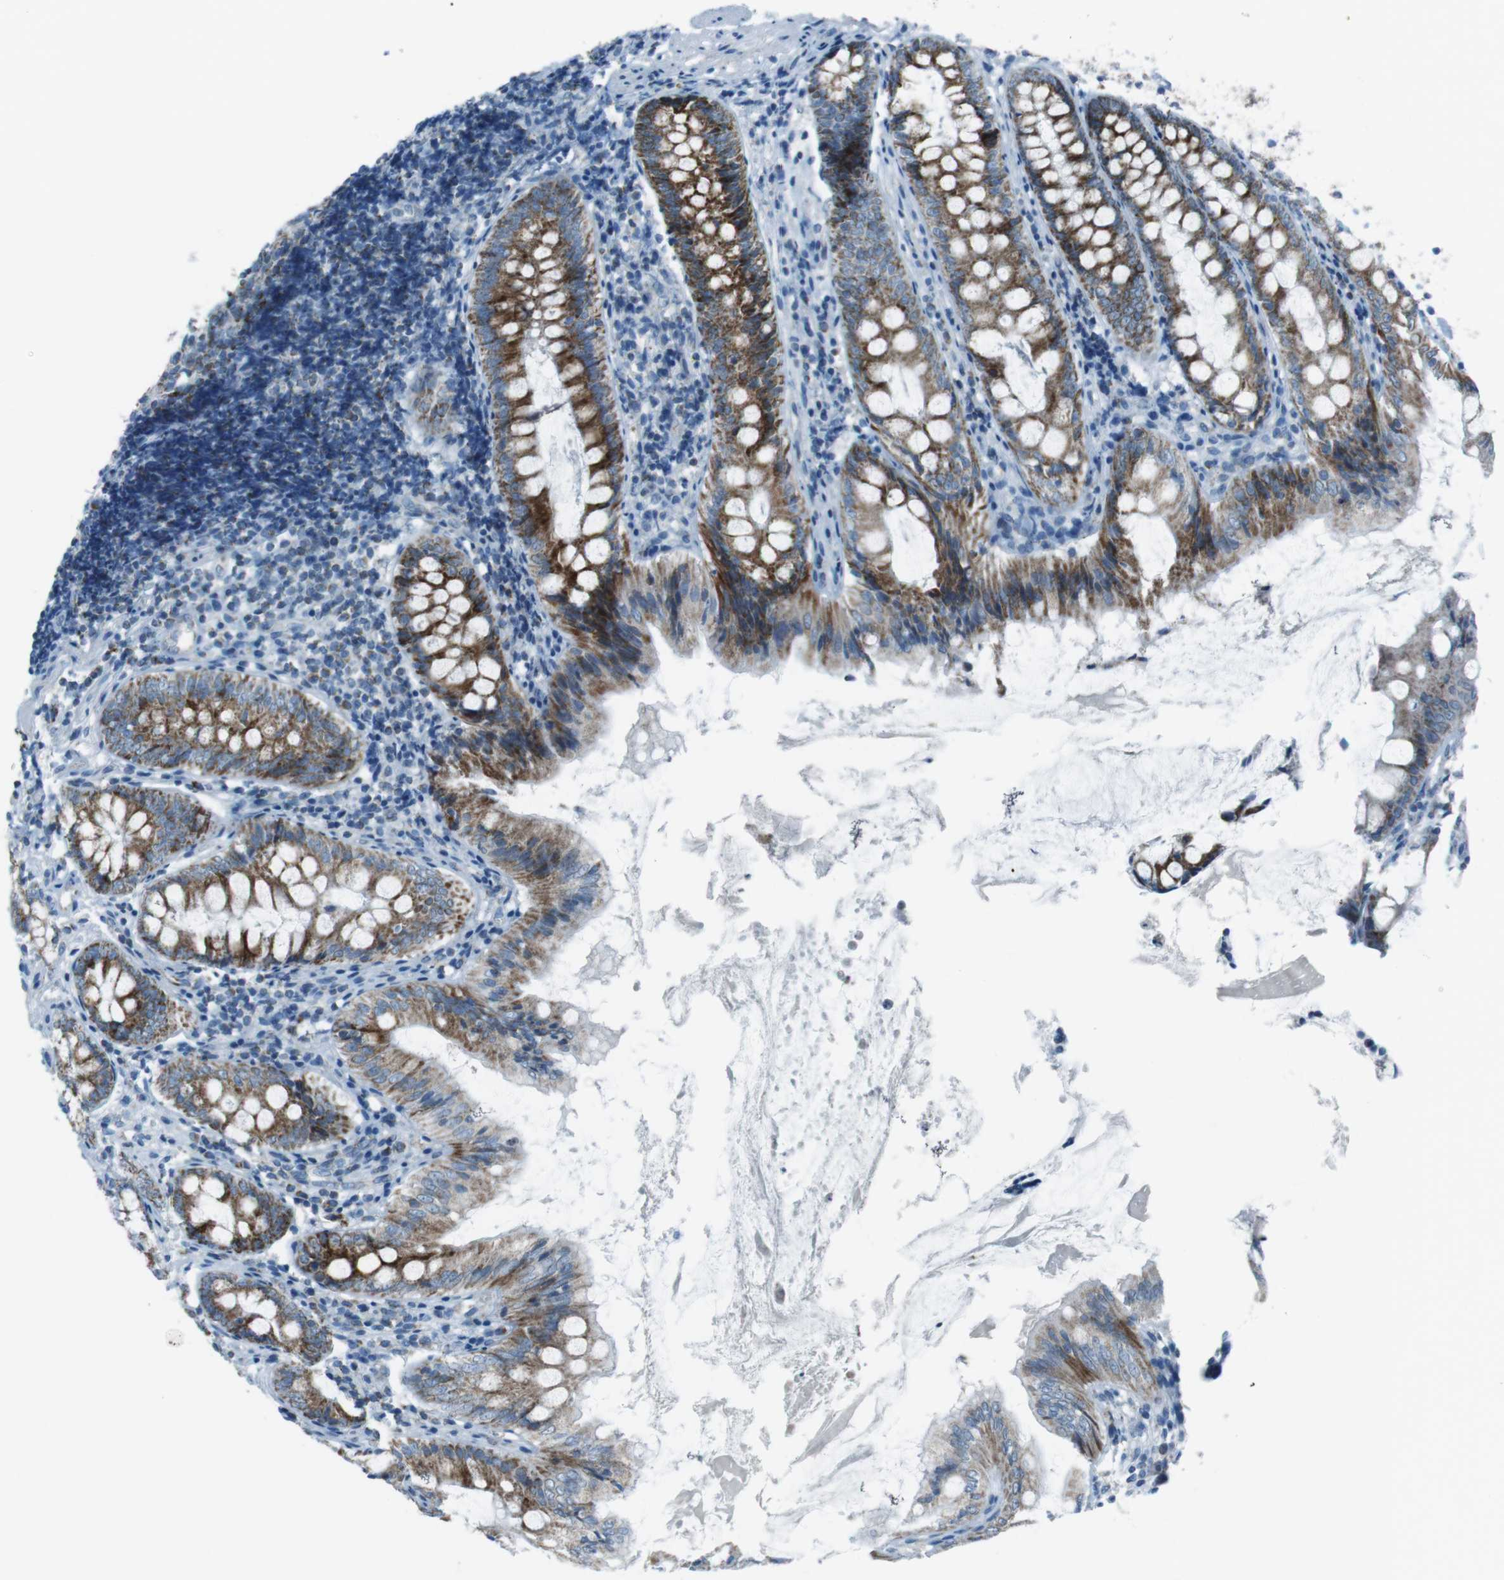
{"staining": {"intensity": "strong", "quantity": "25%-75%", "location": "cytoplasmic/membranous"}, "tissue": "appendix", "cell_type": "Glandular cells", "image_type": "normal", "snomed": [{"axis": "morphology", "description": "Normal tissue, NOS"}, {"axis": "topography", "description": "Appendix"}], "caption": "Protein analysis of benign appendix shows strong cytoplasmic/membranous positivity in about 25%-75% of glandular cells. (DAB = brown stain, brightfield microscopy at high magnification).", "gene": "DNAJA3", "patient": {"sex": "female", "age": 77}}